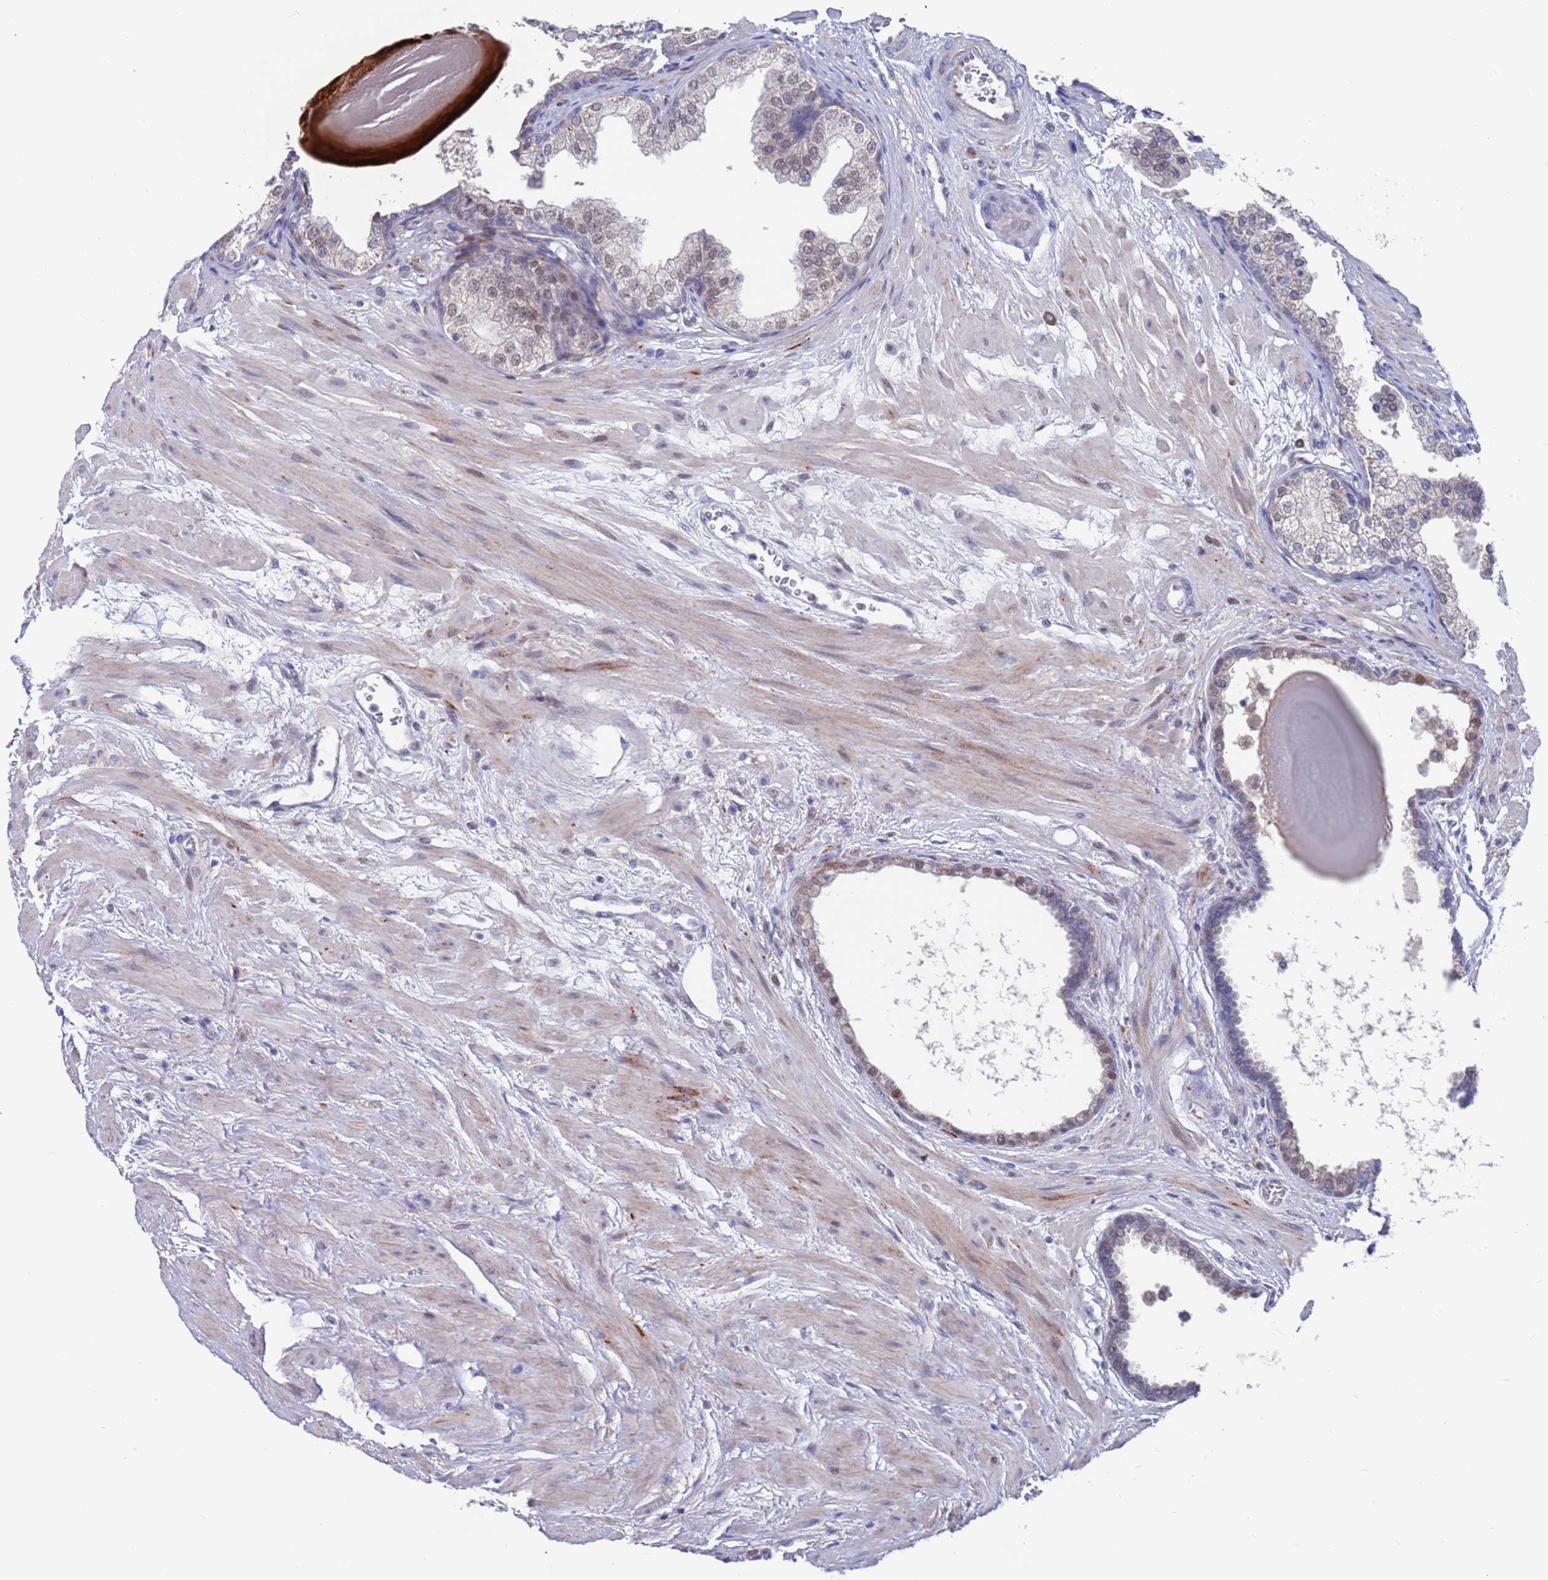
{"staining": {"intensity": "moderate", "quantity": "<25%", "location": "nuclear"}, "tissue": "prostate", "cell_type": "Glandular cells", "image_type": "normal", "snomed": [{"axis": "morphology", "description": "Normal tissue, NOS"}, {"axis": "topography", "description": "Prostate"}], "caption": "An immunohistochemistry histopathology image of unremarkable tissue is shown. Protein staining in brown highlights moderate nuclear positivity in prostate within glandular cells.", "gene": "FBXO27", "patient": {"sex": "male", "age": 48}}